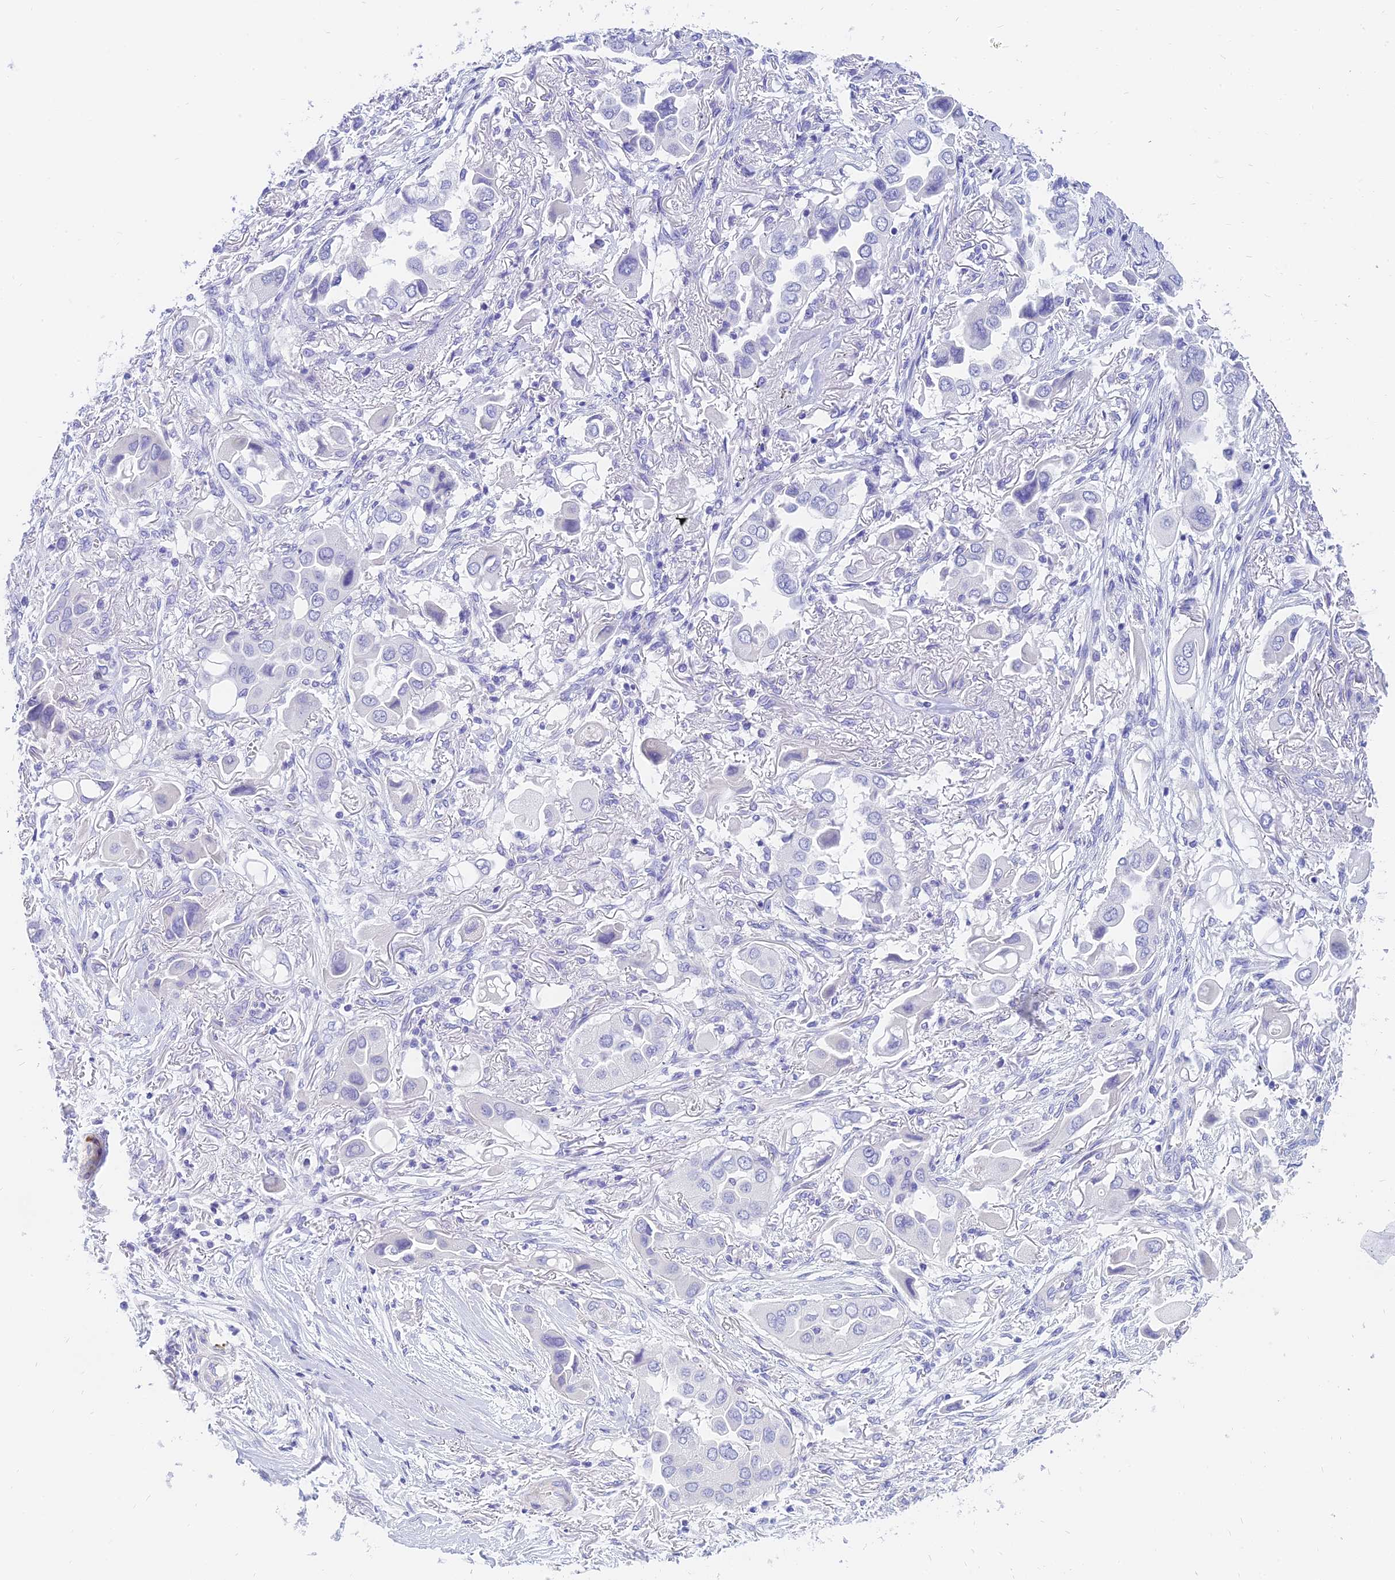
{"staining": {"intensity": "negative", "quantity": "none", "location": "none"}, "tissue": "lung cancer", "cell_type": "Tumor cells", "image_type": "cancer", "snomed": [{"axis": "morphology", "description": "Adenocarcinoma, NOS"}, {"axis": "topography", "description": "Lung"}], "caption": "DAB immunohistochemical staining of human adenocarcinoma (lung) shows no significant positivity in tumor cells.", "gene": "SLC36A2", "patient": {"sex": "female", "age": 76}}